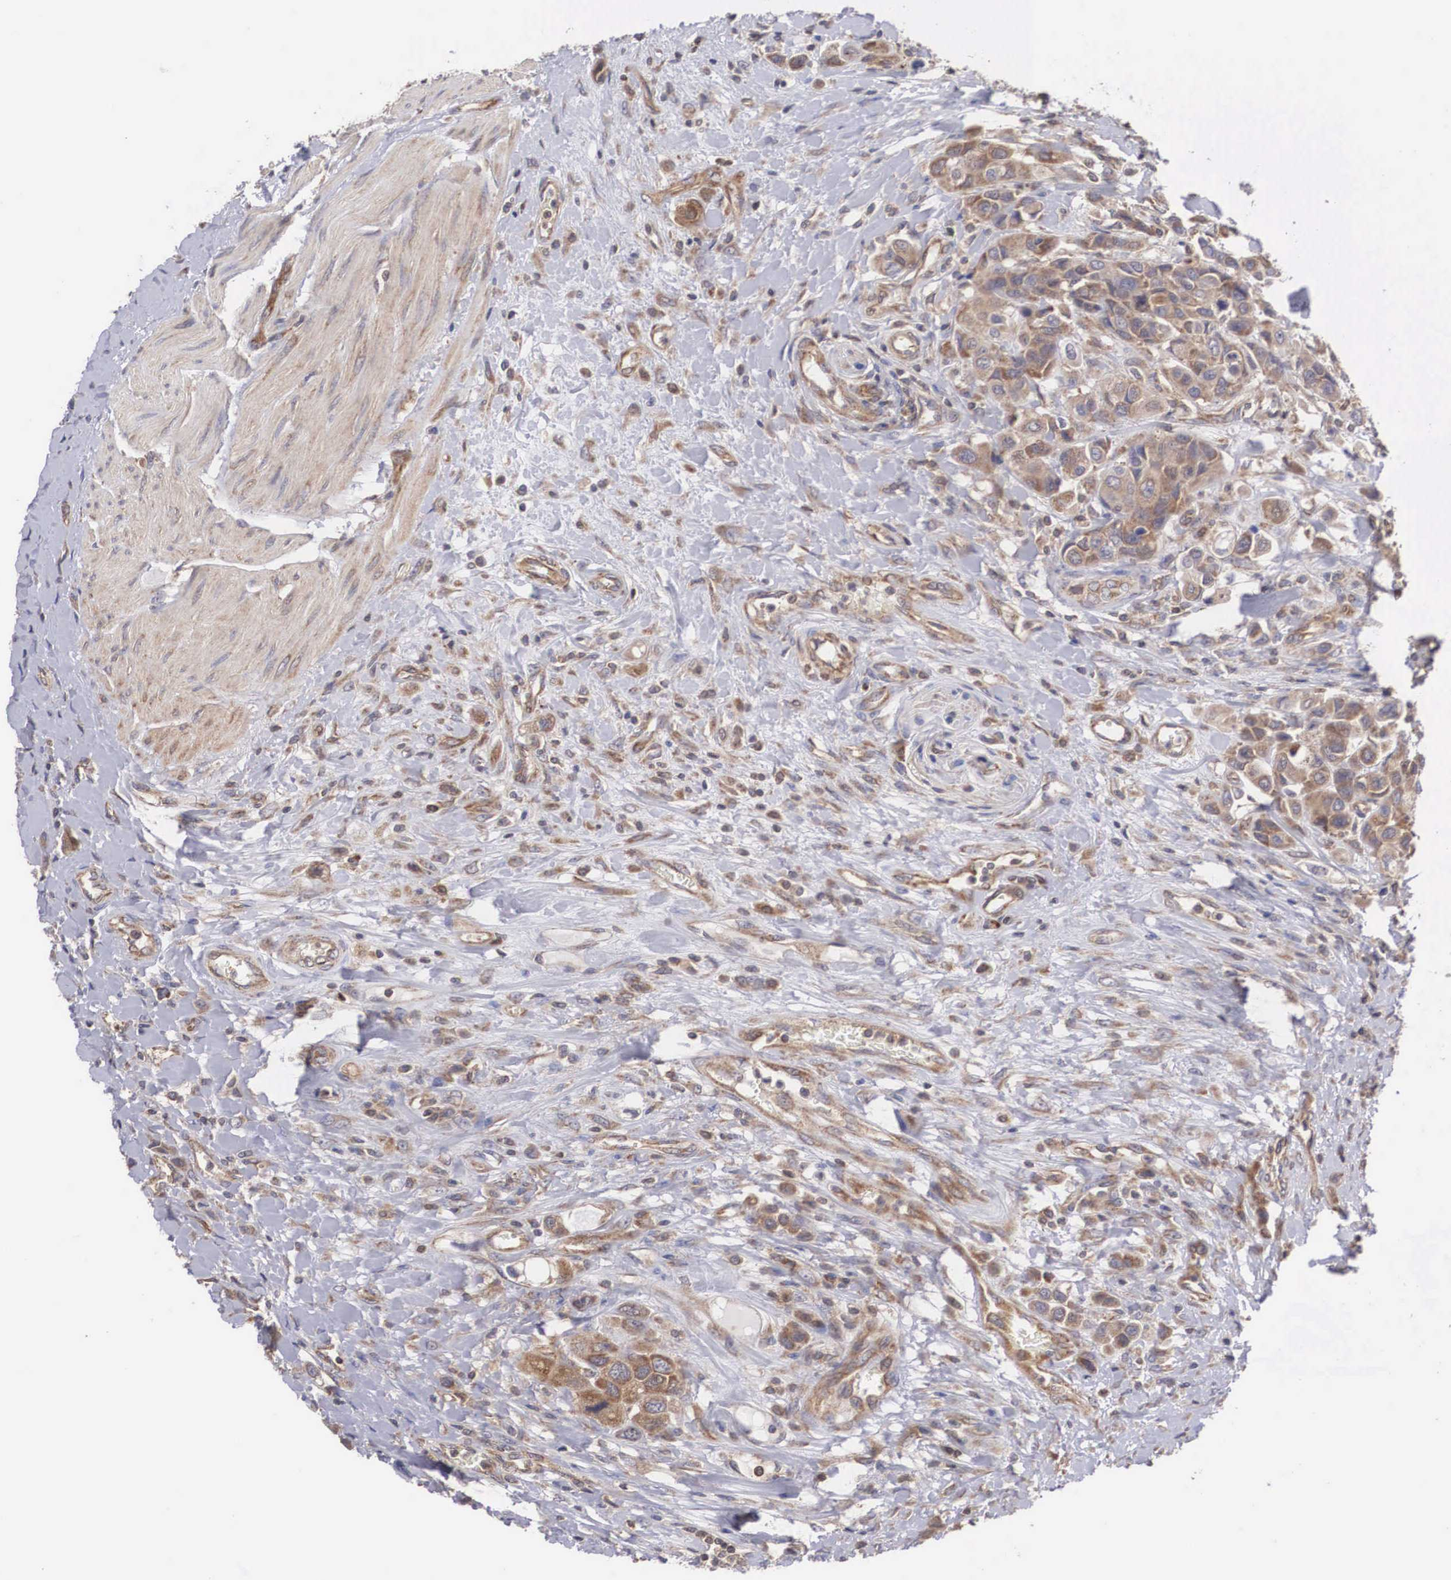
{"staining": {"intensity": "moderate", "quantity": ">75%", "location": "cytoplasmic/membranous"}, "tissue": "urothelial cancer", "cell_type": "Tumor cells", "image_type": "cancer", "snomed": [{"axis": "morphology", "description": "Urothelial carcinoma, High grade"}, {"axis": "topography", "description": "Urinary bladder"}], "caption": "Immunohistochemical staining of human urothelial cancer reveals medium levels of moderate cytoplasmic/membranous protein staining in approximately >75% of tumor cells.", "gene": "DHRS1", "patient": {"sex": "male", "age": 50}}